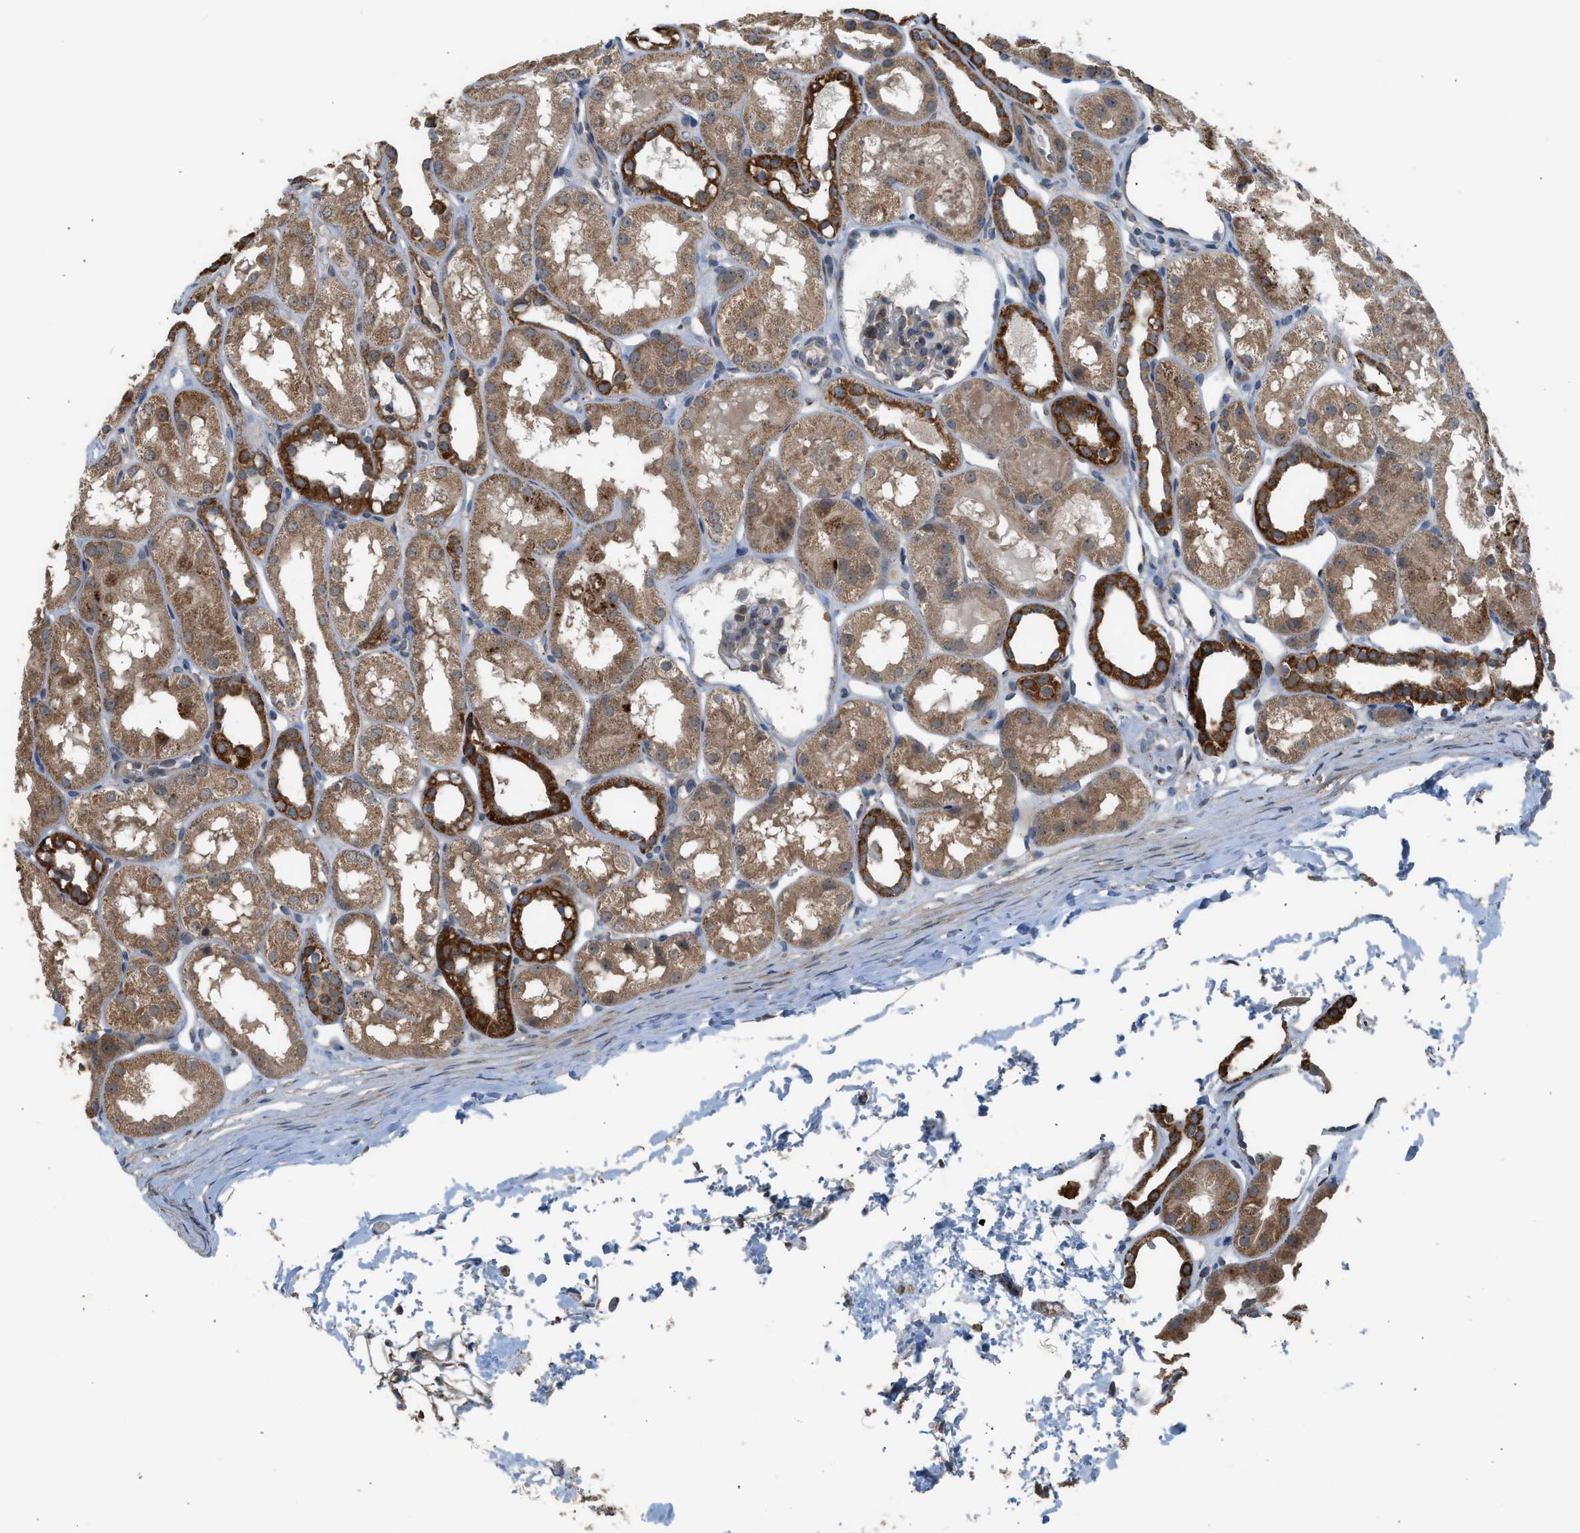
{"staining": {"intensity": "weak", "quantity": ">75%", "location": "cytoplasmic/membranous"}, "tissue": "kidney", "cell_type": "Cells in glomeruli", "image_type": "normal", "snomed": [{"axis": "morphology", "description": "Normal tissue, NOS"}, {"axis": "topography", "description": "Kidney"}, {"axis": "topography", "description": "Urinary bladder"}], "caption": "Human kidney stained with a brown dye displays weak cytoplasmic/membranous positive expression in about >75% of cells in glomeruli.", "gene": "STARD3", "patient": {"sex": "male", "age": 16}}